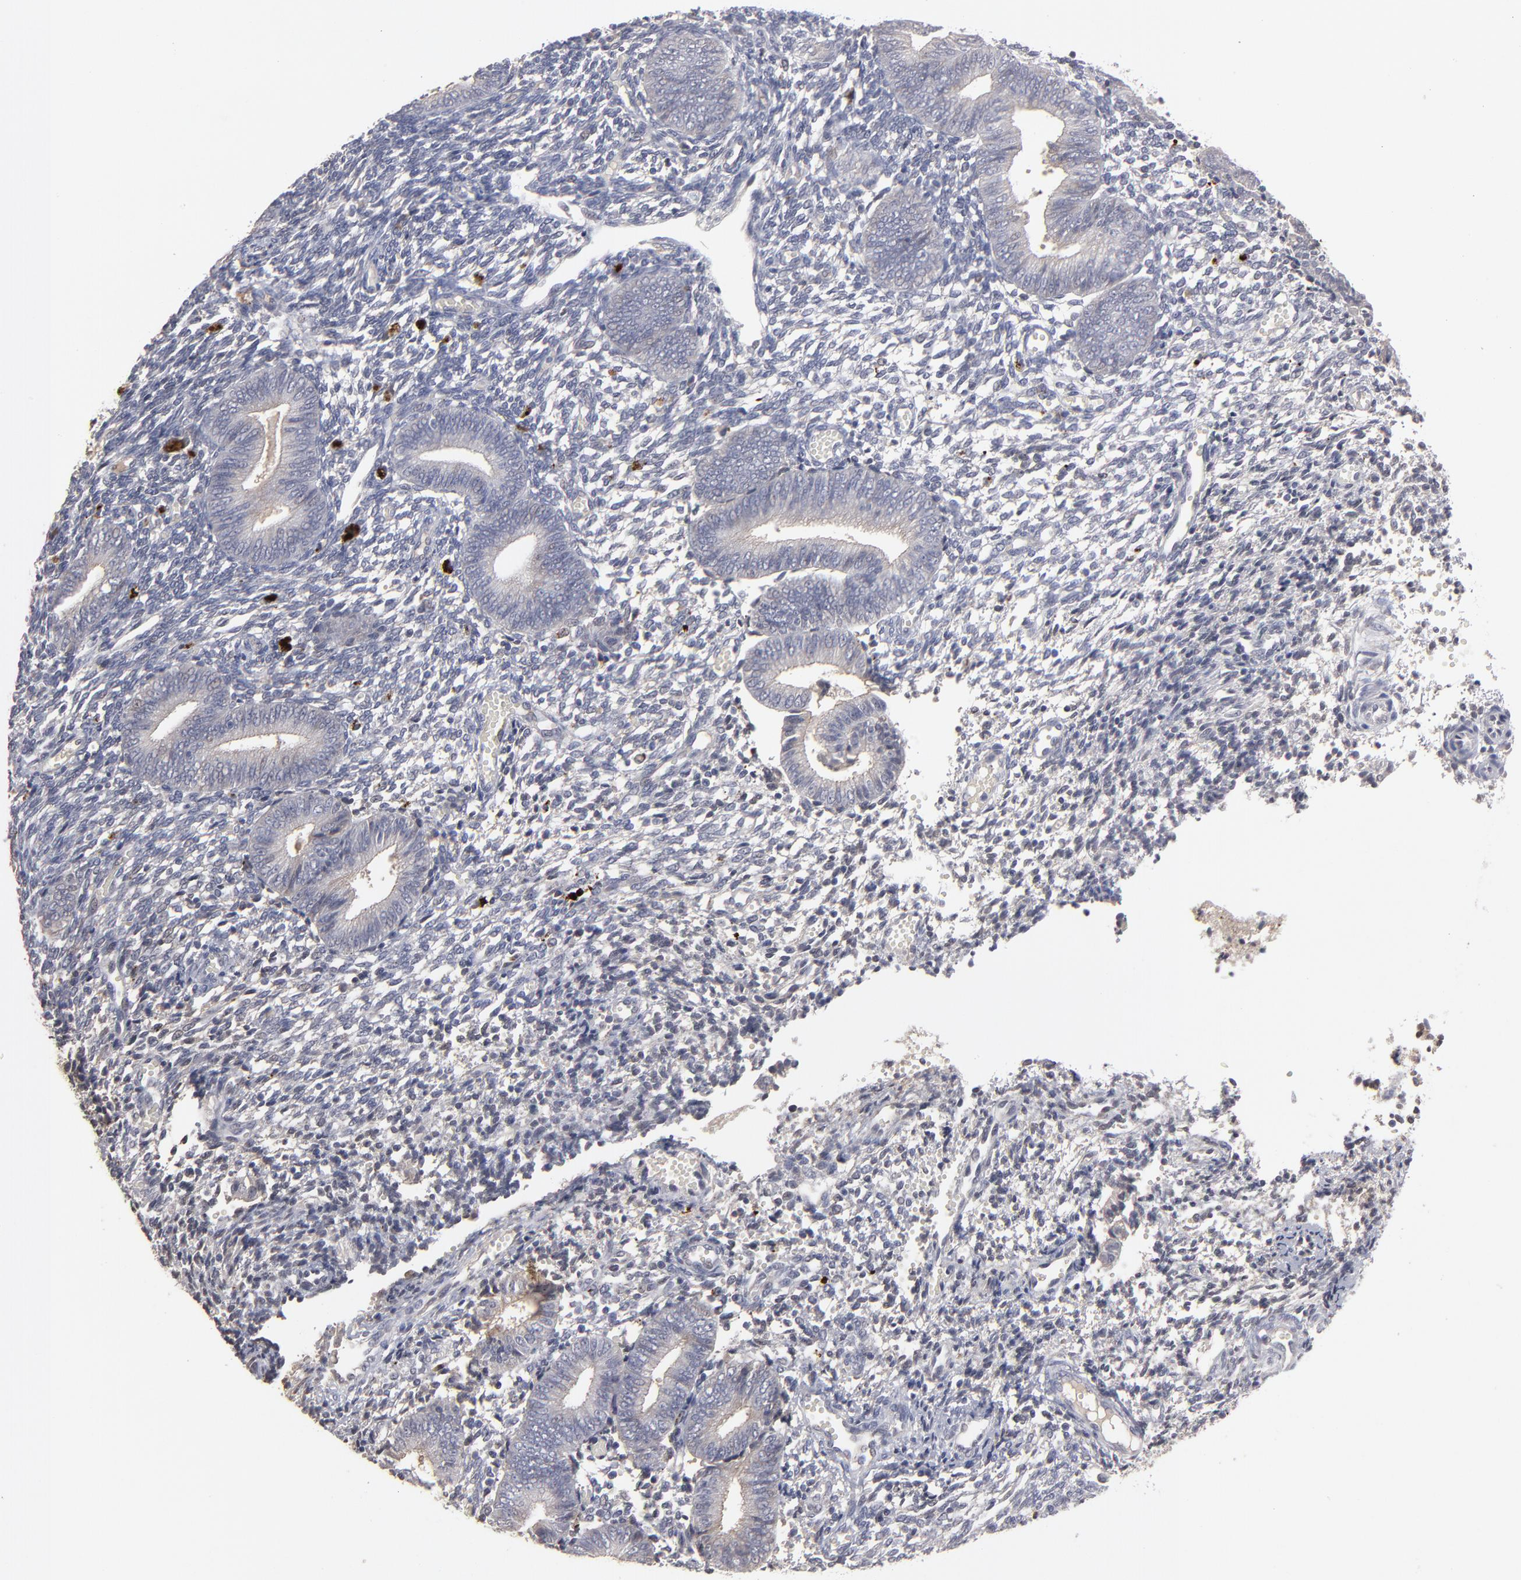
{"staining": {"intensity": "weak", "quantity": "<25%", "location": "cytoplasmic/membranous"}, "tissue": "endometrium", "cell_type": "Cells in endometrial stroma", "image_type": "normal", "snomed": [{"axis": "morphology", "description": "Normal tissue, NOS"}, {"axis": "topography", "description": "Uterus"}, {"axis": "topography", "description": "Endometrium"}], "caption": "IHC of normal human endometrium exhibits no staining in cells in endometrial stroma. (DAB (3,3'-diaminobenzidine) immunohistochemistry, high magnification).", "gene": "GPM6B", "patient": {"sex": "female", "age": 33}}